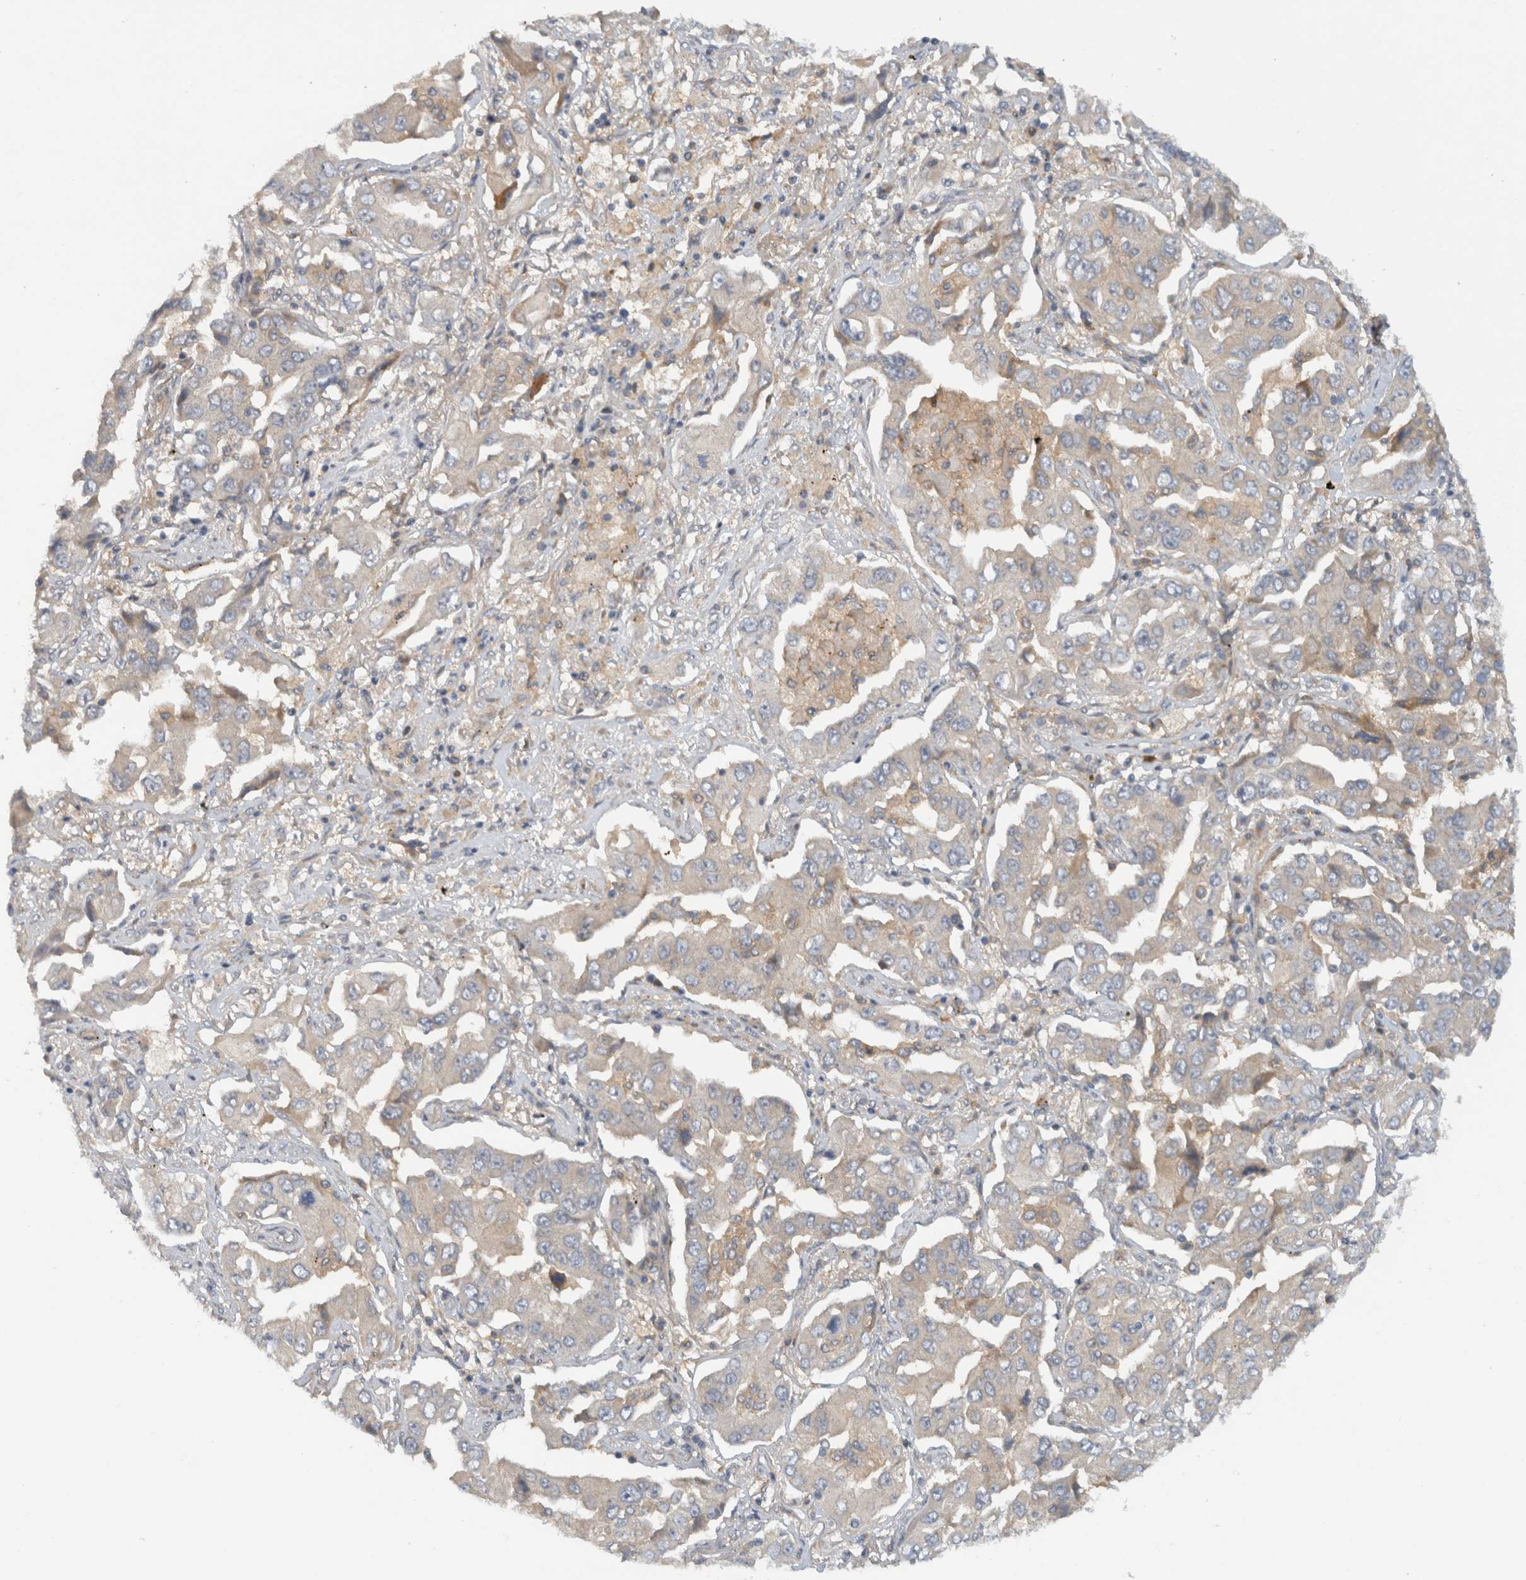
{"staining": {"intensity": "negative", "quantity": "none", "location": "none"}, "tissue": "lung cancer", "cell_type": "Tumor cells", "image_type": "cancer", "snomed": [{"axis": "morphology", "description": "Adenocarcinoma, NOS"}, {"axis": "topography", "description": "Lung"}], "caption": "Histopathology image shows no significant protein positivity in tumor cells of lung cancer (adenocarcinoma). Brightfield microscopy of IHC stained with DAB (brown) and hematoxylin (blue), captured at high magnification.", "gene": "VEPH1", "patient": {"sex": "female", "age": 65}}